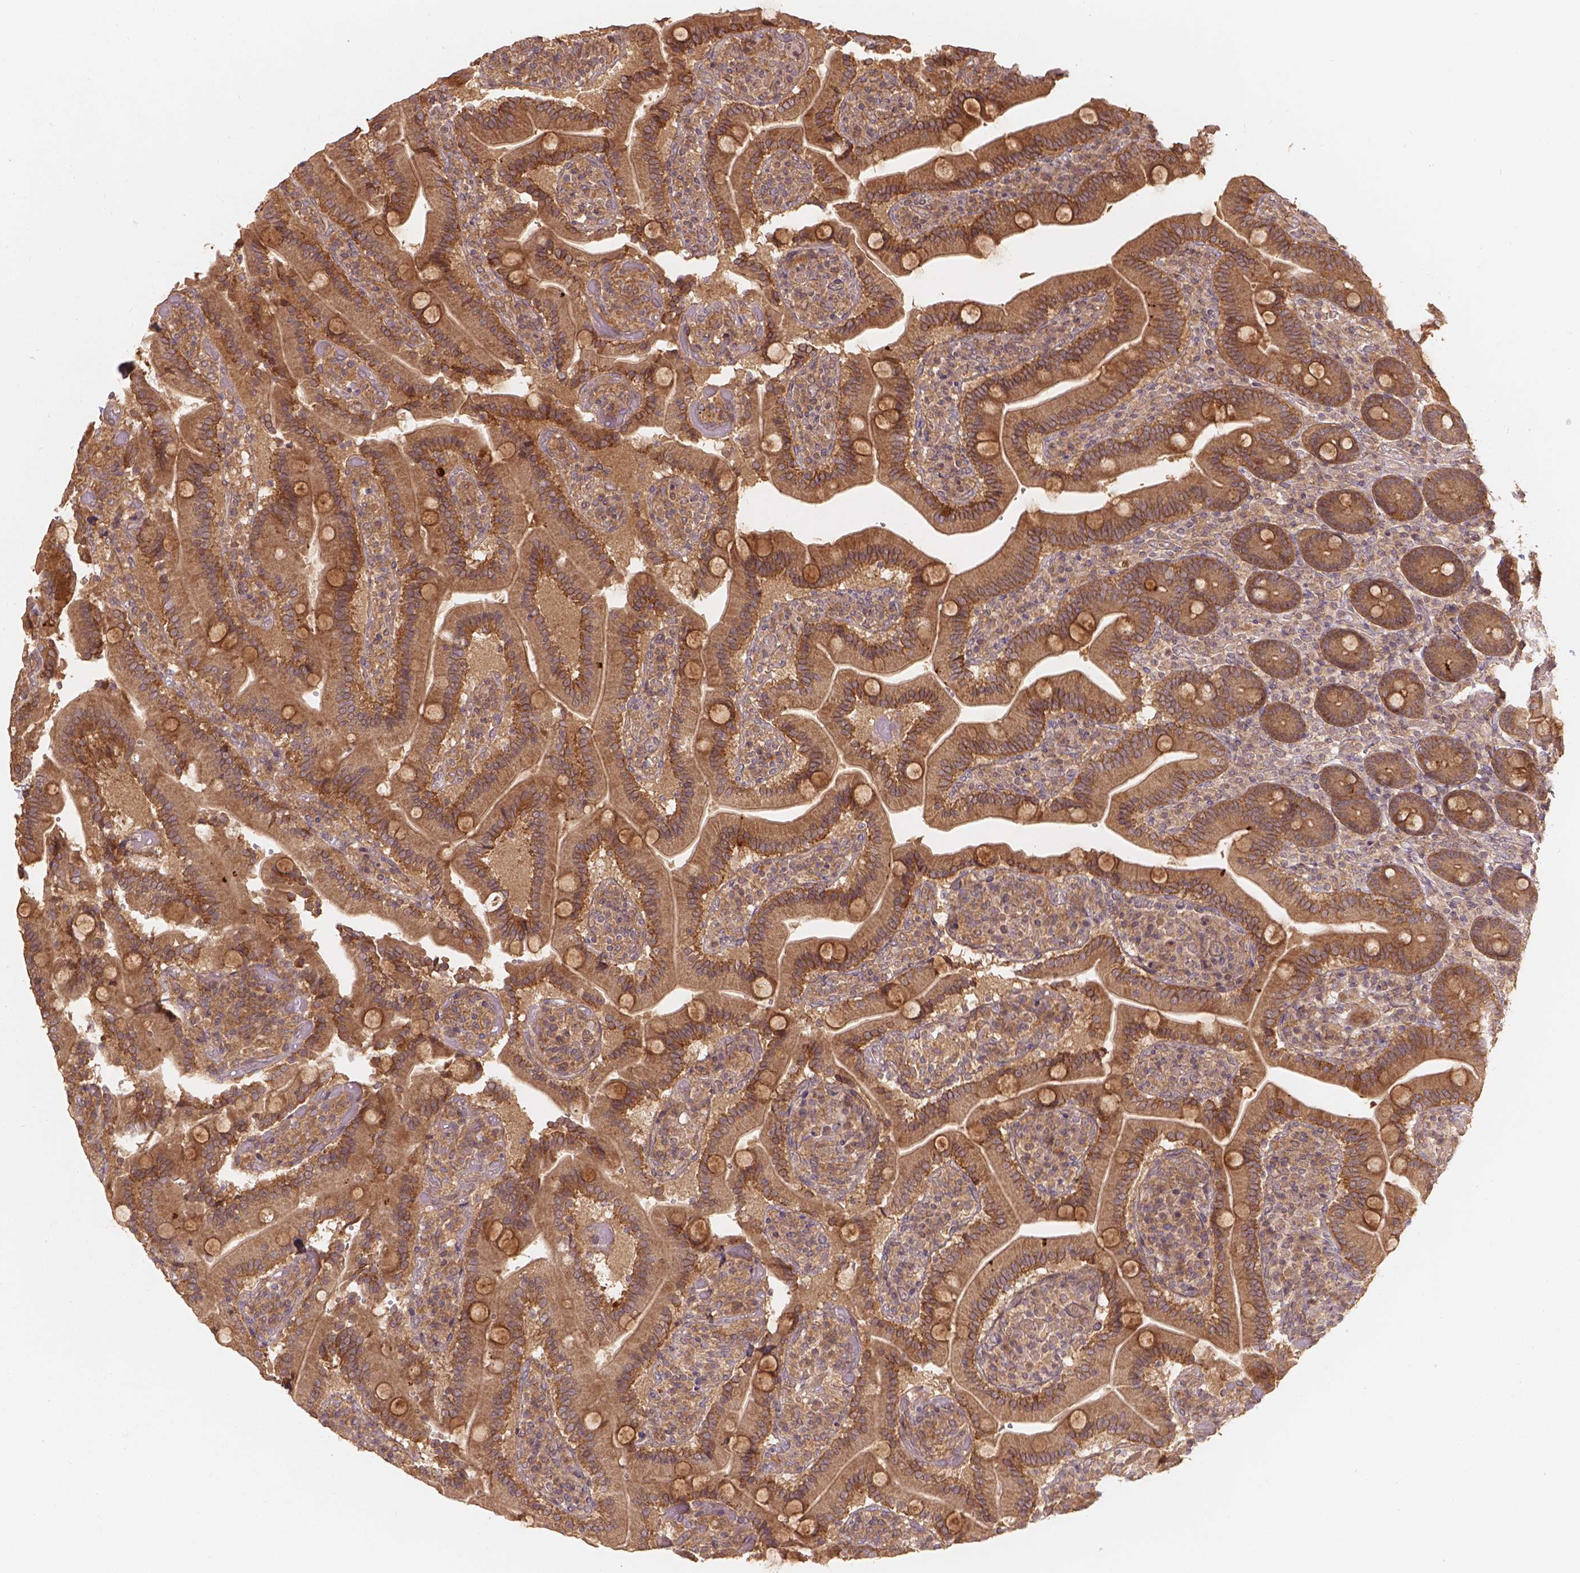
{"staining": {"intensity": "moderate", "quantity": ">75%", "location": "cytoplasmic/membranous"}, "tissue": "duodenum", "cell_type": "Glandular cells", "image_type": "normal", "snomed": [{"axis": "morphology", "description": "Normal tissue, NOS"}, {"axis": "topography", "description": "Duodenum"}], "caption": "DAB immunohistochemical staining of unremarkable human duodenum shows moderate cytoplasmic/membranous protein expression in approximately >75% of glandular cells. The staining is performed using DAB (3,3'-diaminobenzidine) brown chromogen to label protein expression. The nuclei are counter-stained blue using hematoxylin.", "gene": "XPR1", "patient": {"sex": "female", "age": 62}}